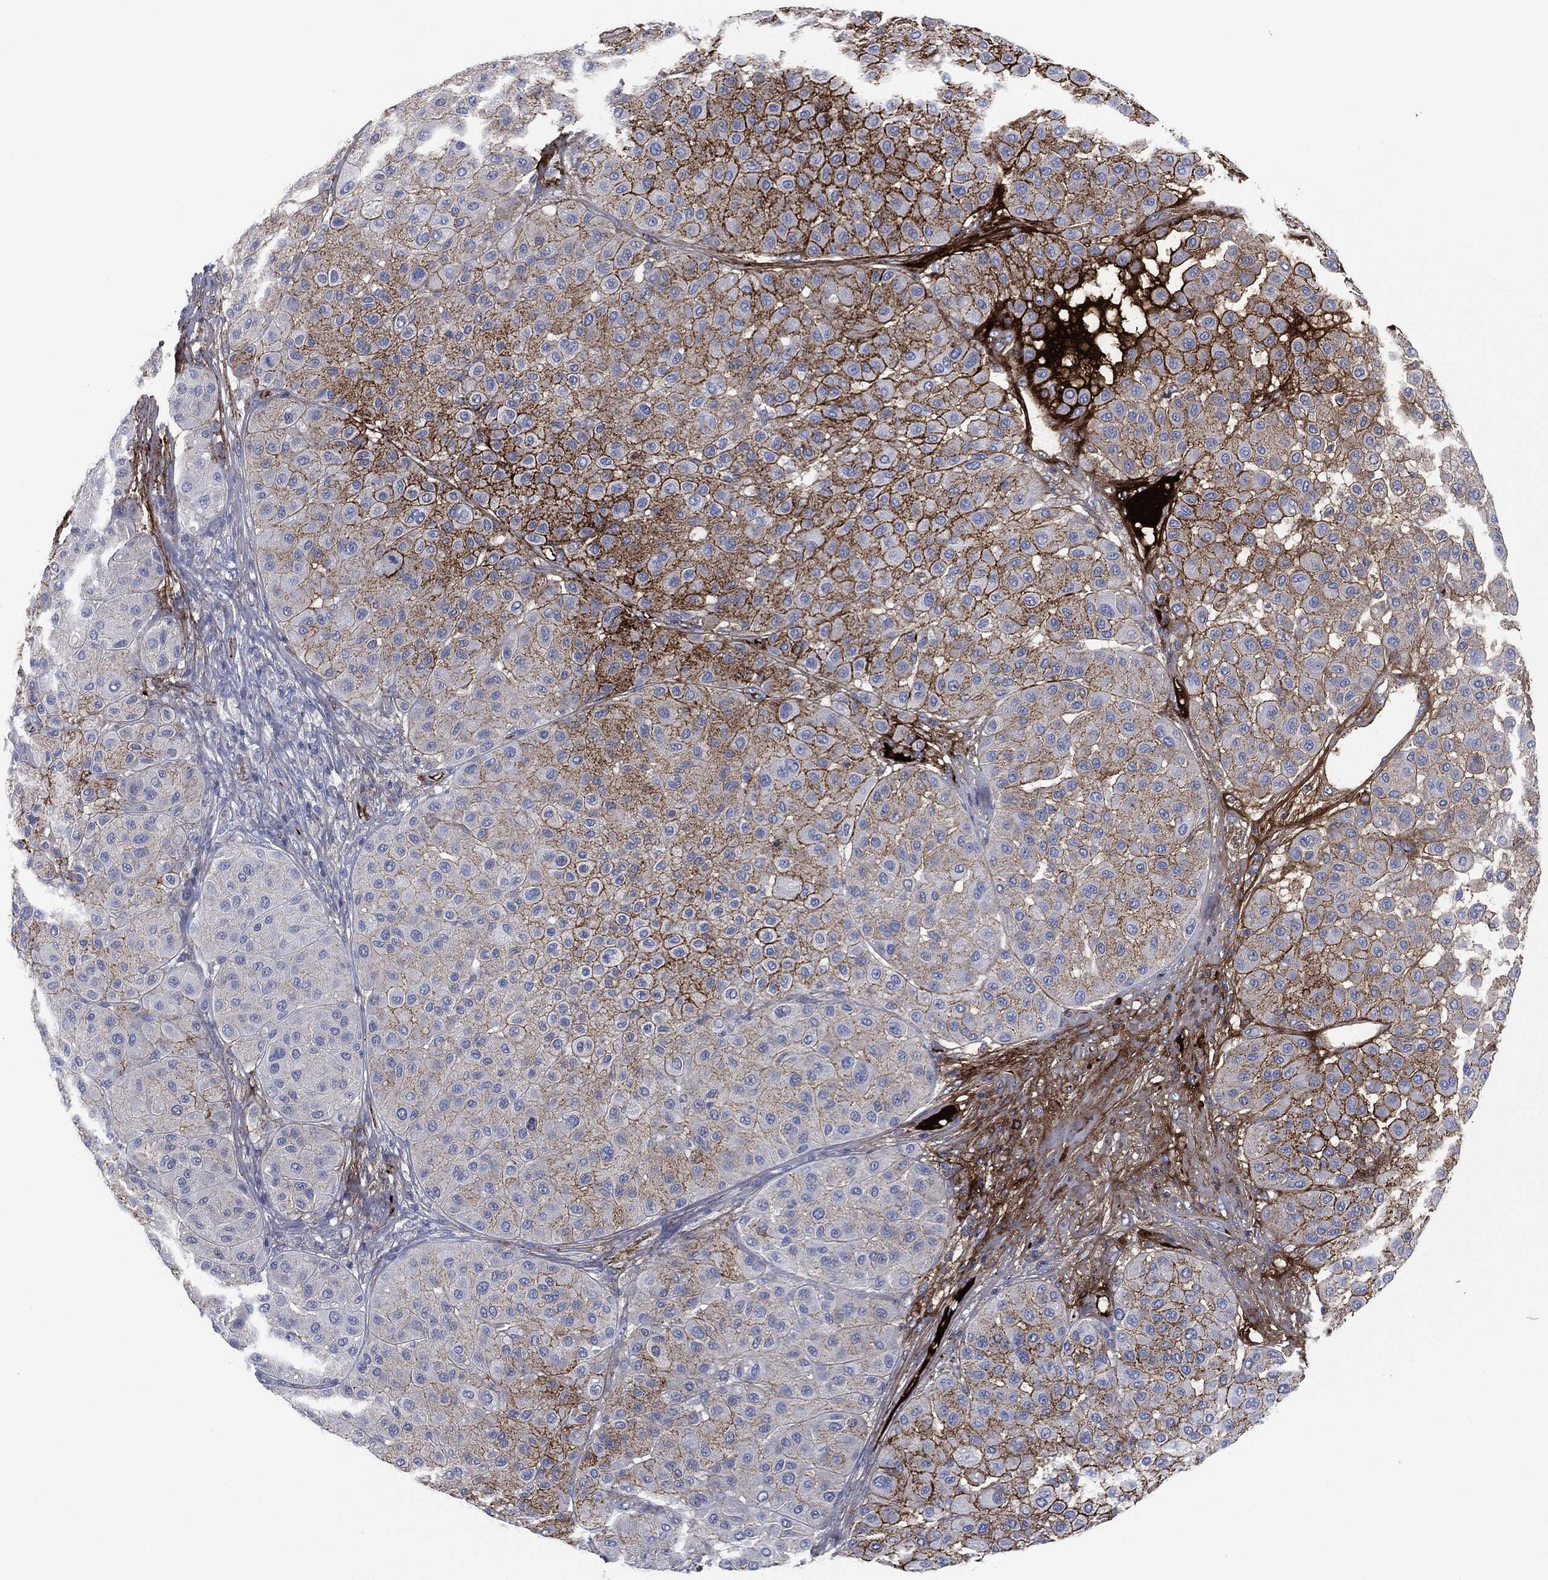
{"staining": {"intensity": "strong", "quantity": "<25%", "location": "cytoplasmic/membranous"}, "tissue": "melanoma", "cell_type": "Tumor cells", "image_type": "cancer", "snomed": [{"axis": "morphology", "description": "Malignant melanoma, Metastatic site"}, {"axis": "topography", "description": "Smooth muscle"}], "caption": "About <25% of tumor cells in human malignant melanoma (metastatic site) exhibit strong cytoplasmic/membranous protein positivity as visualized by brown immunohistochemical staining.", "gene": "APOB", "patient": {"sex": "male", "age": 41}}